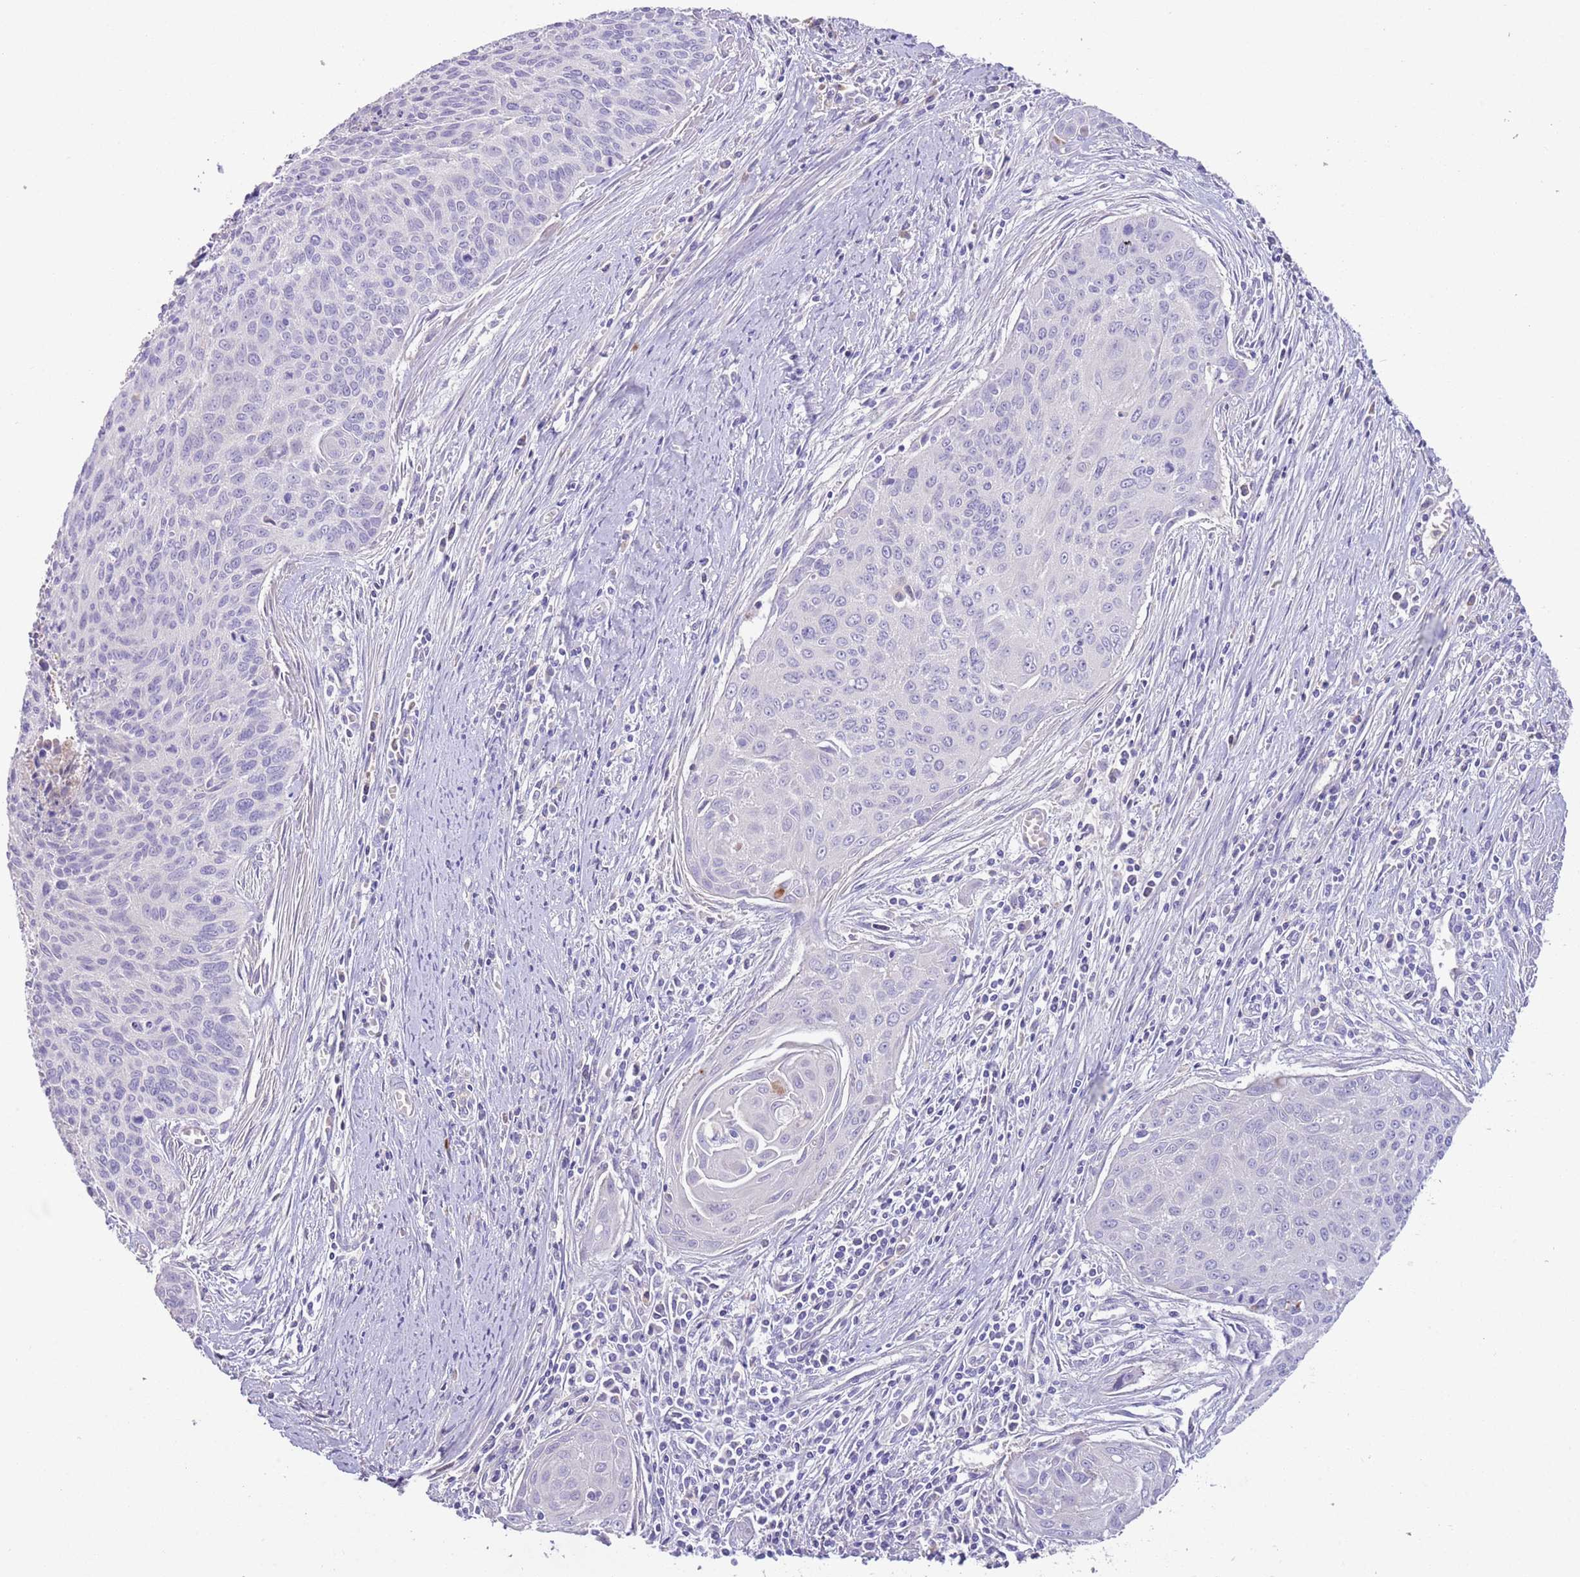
{"staining": {"intensity": "negative", "quantity": "none", "location": "none"}, "tissue": "cervical cancer", "cell_type": "Tumor cells", "image_type": "cancer", "snomed": [{"axis": "morphology", "description": "Squamous cell carcinoma, NOS"}, {"axis": "topography", "description": "Cervix"}], "caption": "Immunohistochemistry of cervical cancer displays no expression in tumor cells.", "gene": "IGFL4", "patient": {"sex": "female", "age": 55}}